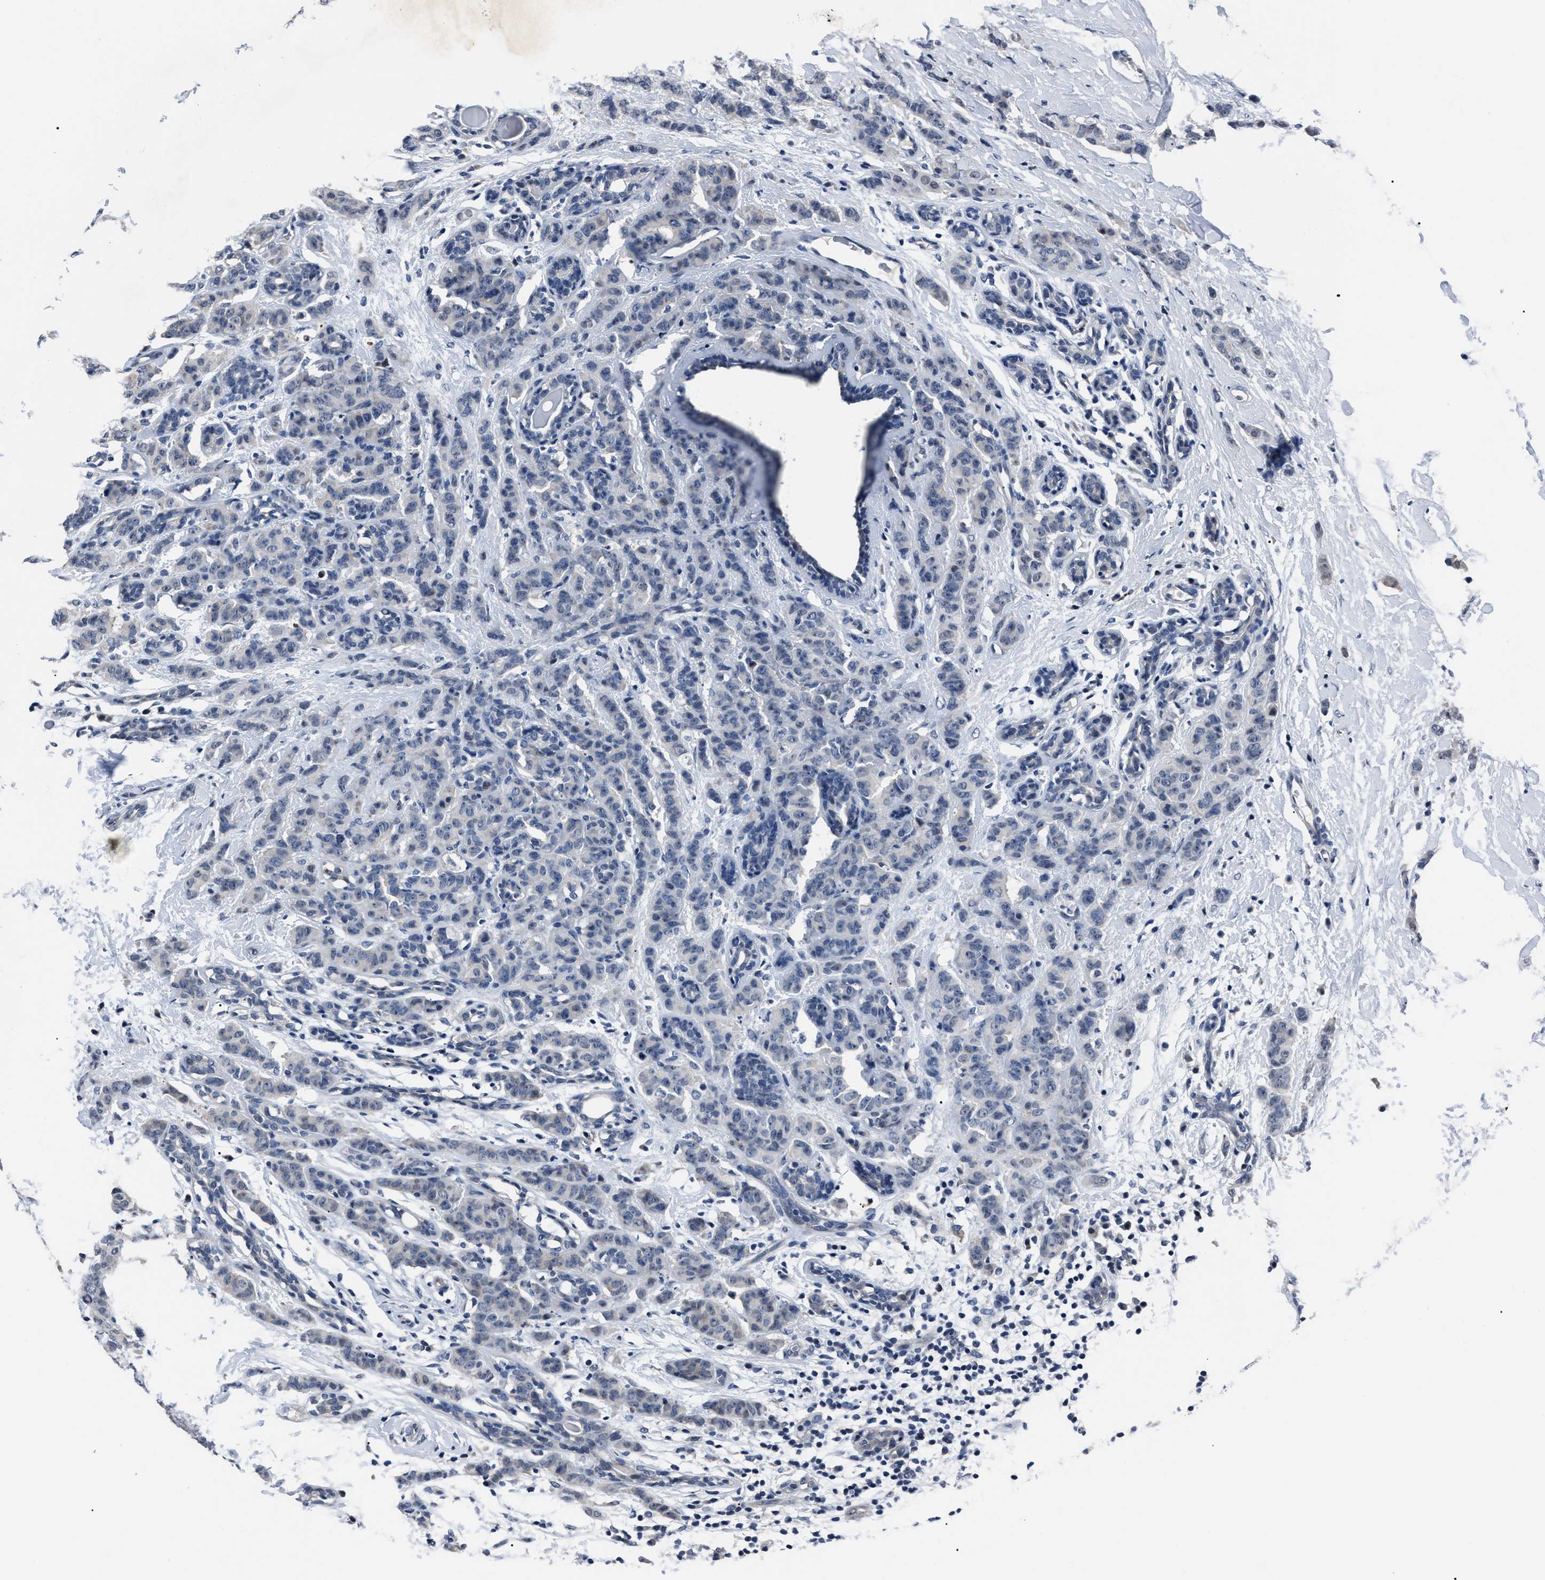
{"staining": {"intensity": "negative", "quantity": "none", "location": "none"}, "tissue": "breast cancer", "cell_type": "Tumor cells", "image_type": "cancer", "snomed": [{"axis": "morphology", "description": "Normal tissue, NOS"}, {"axis": "morphology", "description": "Duct carcinoma"}, {"axis": "topography", "description": "Breast"}], "caption": "This is a histopathology image of immunohistochemistry staining of breast cancer (intraductal carcinoma), which shows no staining in tumor cells.", "gene": "LRWD1", "patient": {"sex": "female", "age": 40}}